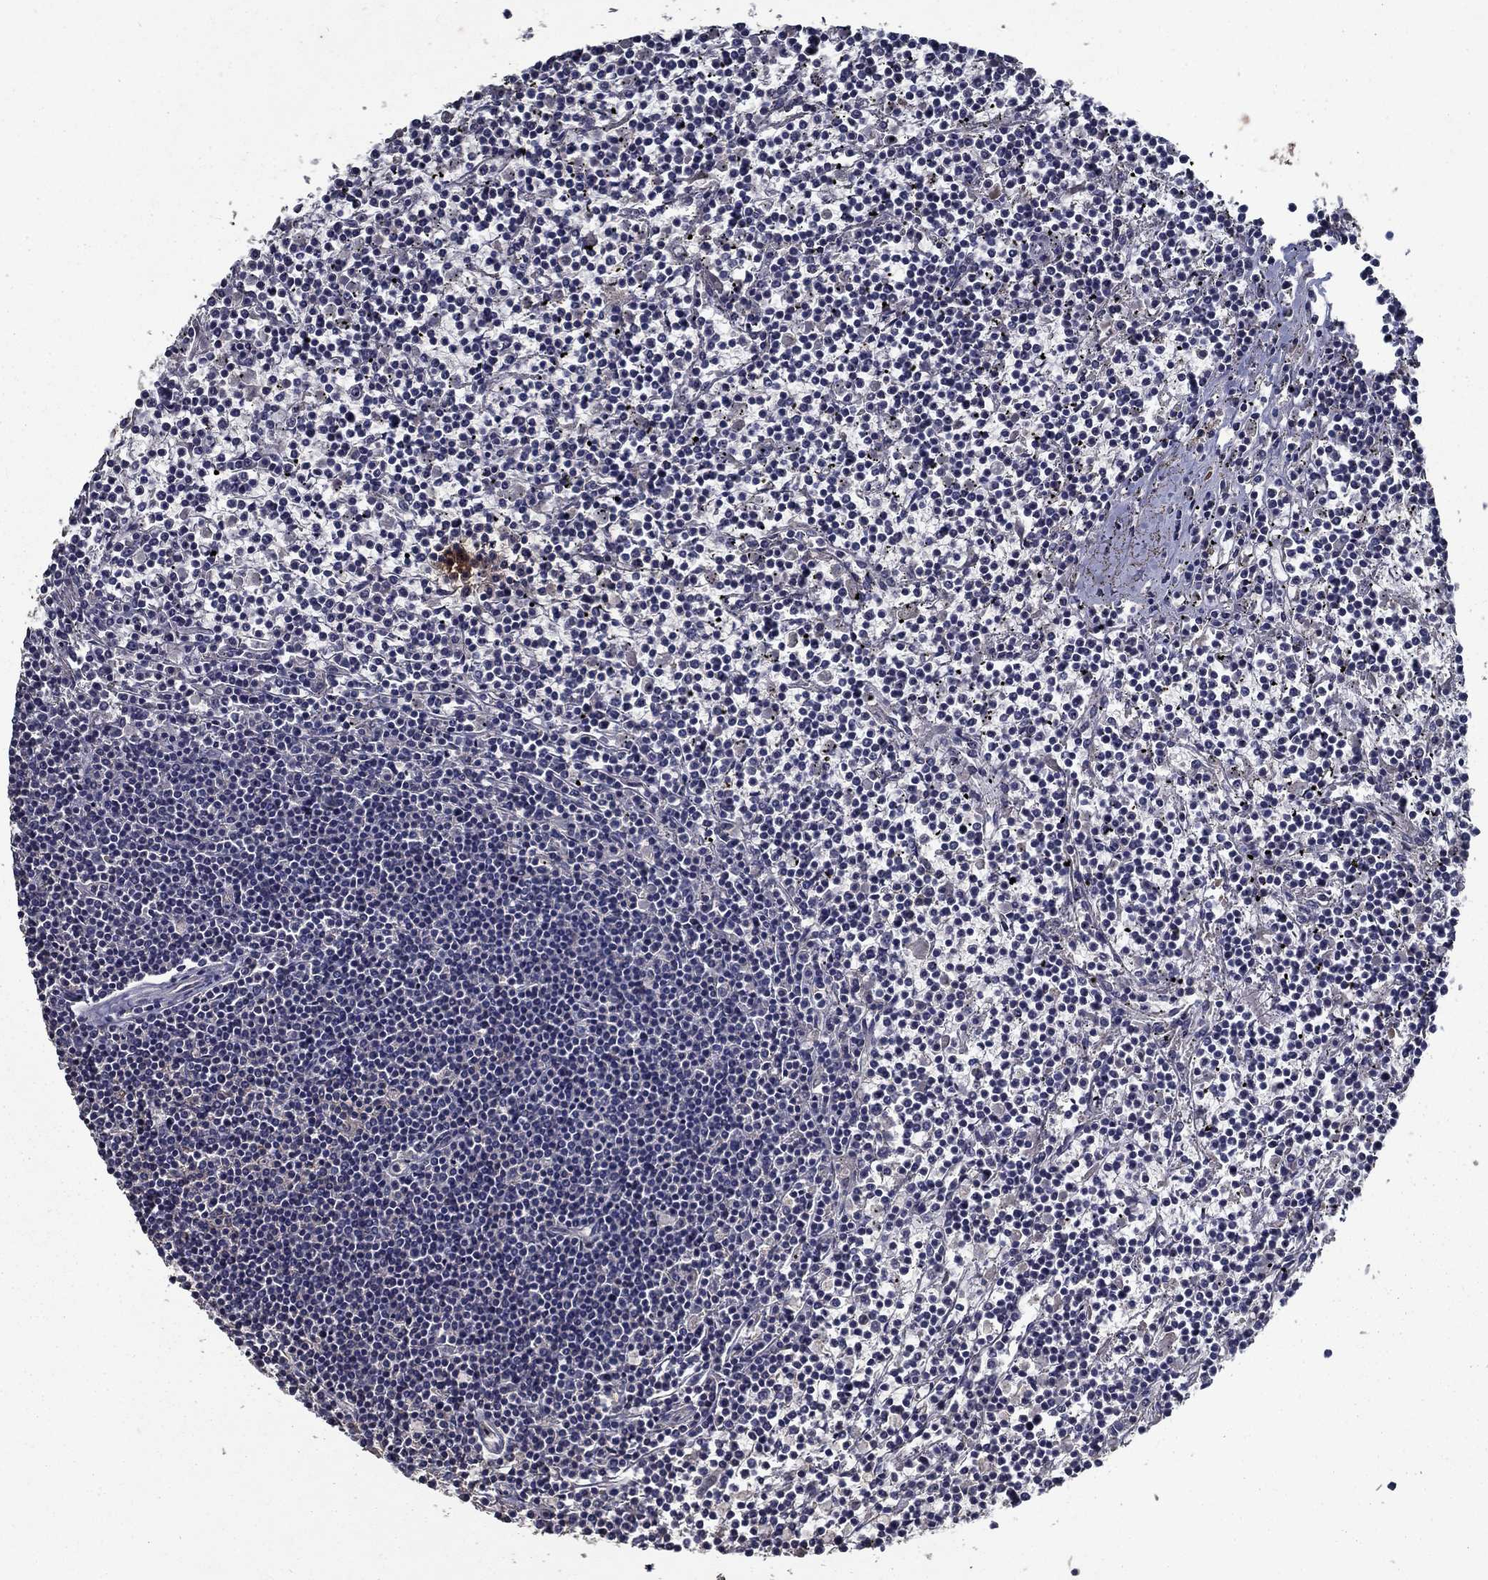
{"staining": {"intensity": "negative", "quantity": "none", "location": "none"}, "tissue": "lymphoma", "cell_type": "Tumor cells", "image_type": "cancer", "snomed": [{"axis": "morphology", "description": "Malignant lymphoma, non-Hodgkin's type, Low grade"}, {"axis": "topography", "description": "Spleen"}], "caption": "Protein analysis of lymphoma displays no significant expression in tumor cells.", "gene": "SLC44A1", "patient": {"sex": "female", "age": 19}}